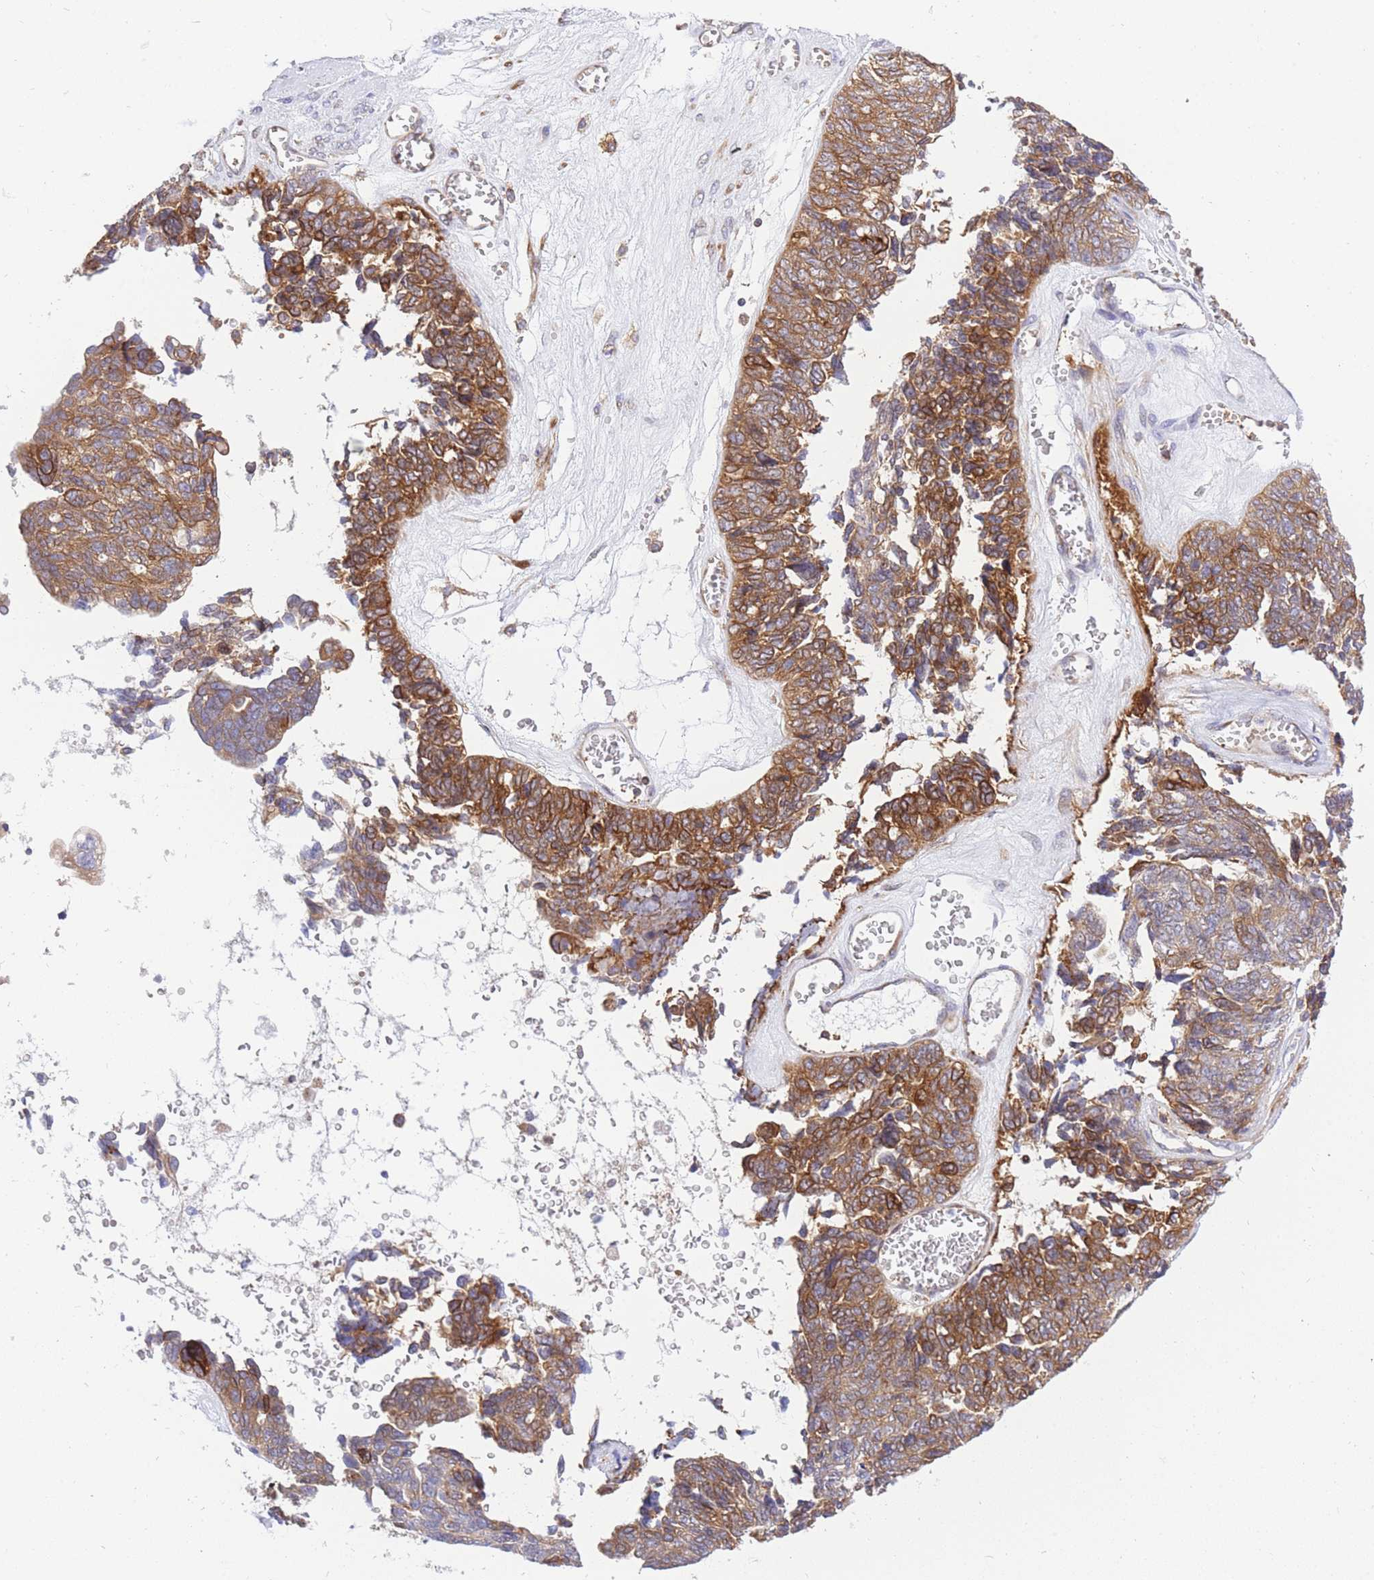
{"staining": {"intensity": "moderate", "quantity": ">75%", "location": "cytoplasmic/membranous"}, "tissue": "ovarian cancer", "cell_type": "Tumor cells", "image_type": "cancer", "snomed": [{"axis": "morphology", "description": "Cystadenocarcinoma, serous, NOS"}, {"axis": "topography", "description": "Ovary"}], "caption": "Serous cystadenocarcinoma (ovarian) tissue exhibits moderate cytoplasmic/membranous staining in about >75% of tumor cells (brown staining indicates protein expression, while blue staining denotes nuclei).", "gene": "REM1", "patient": {"sex": "female", "age": 79}}